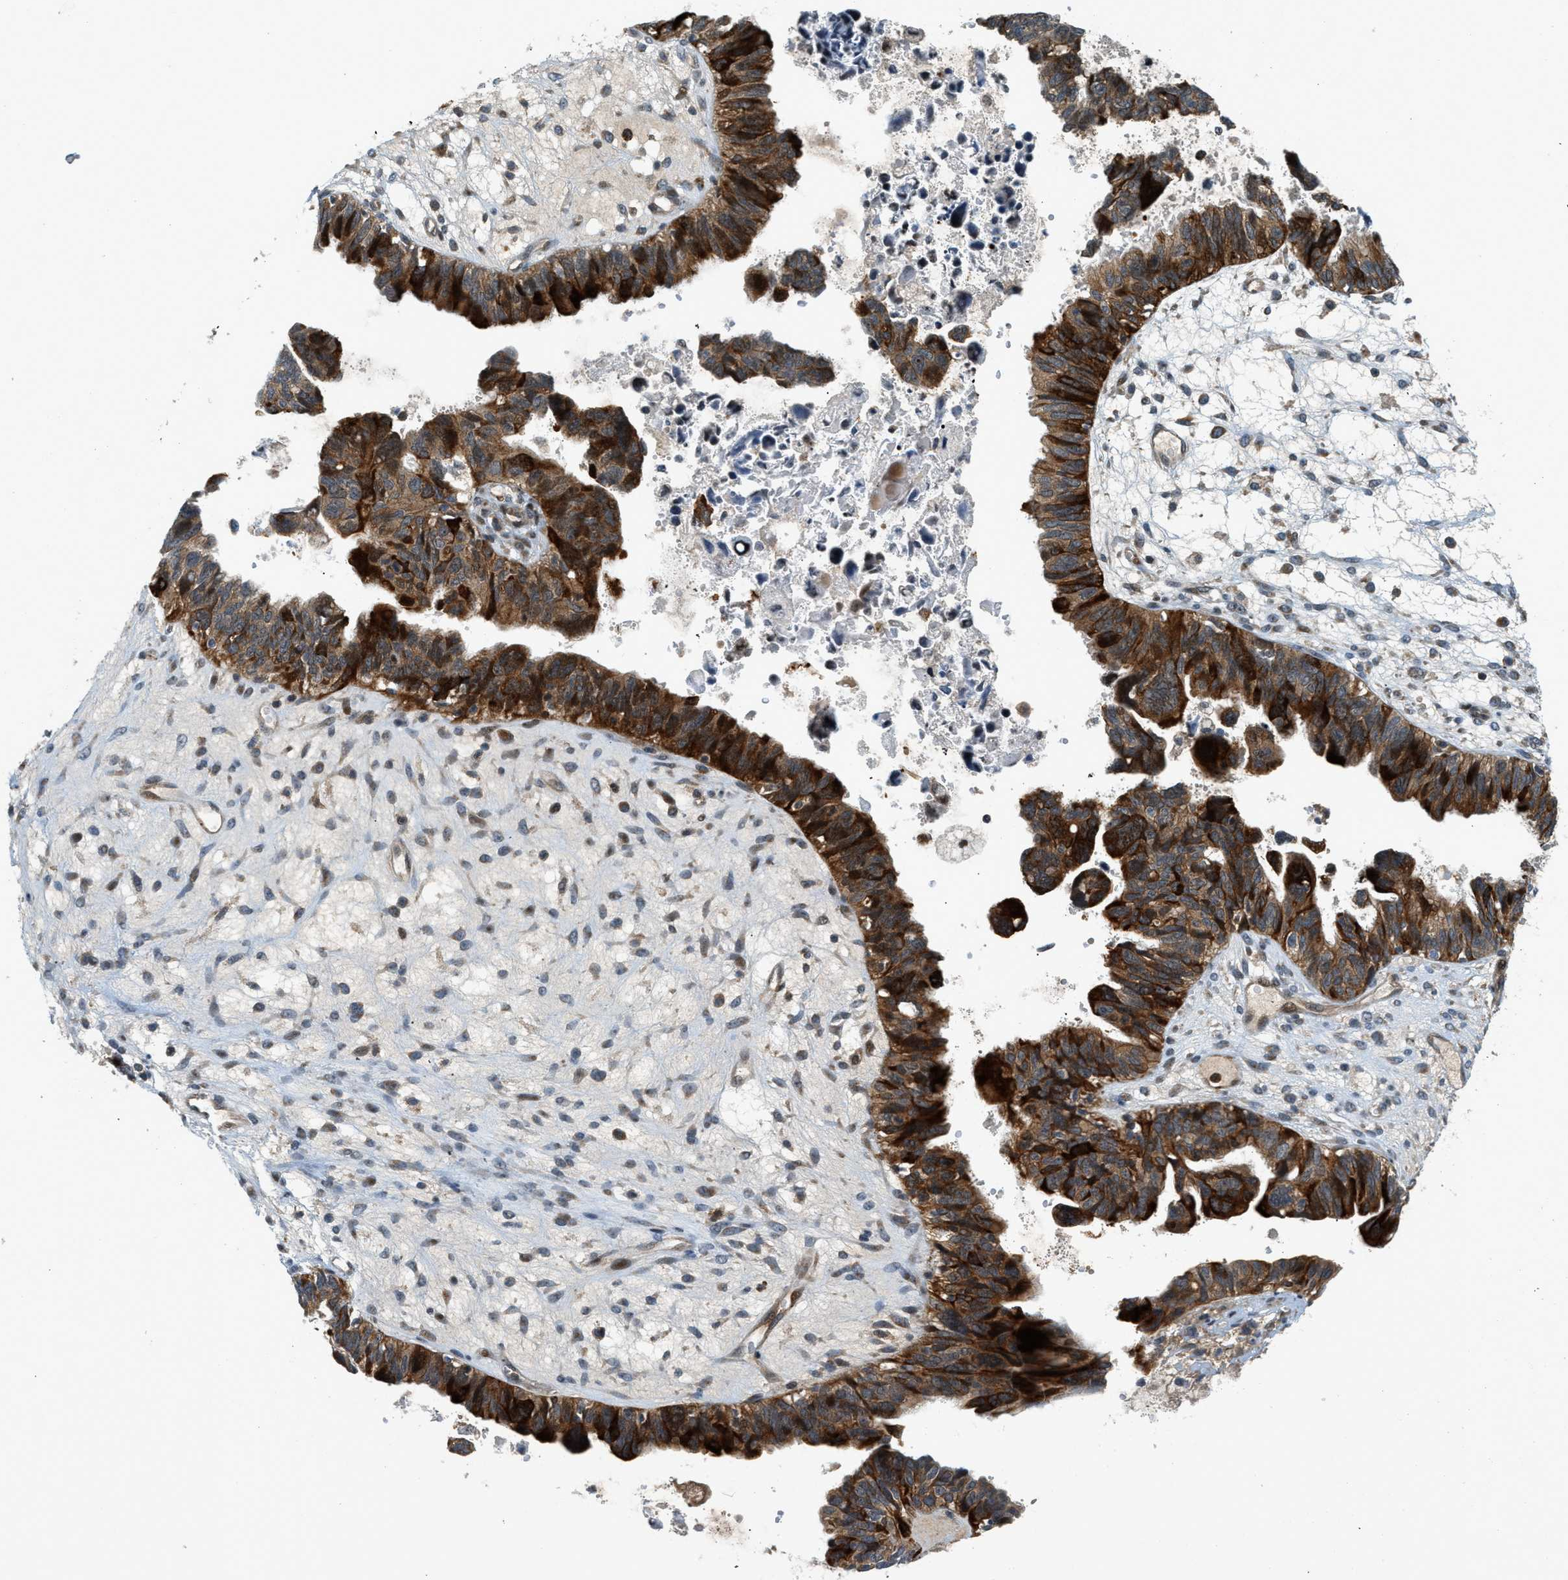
{"staining": {"intensity": "strong", "quantity": ">75%", "location": "cytoplasmic/membranous"}, "tissue": "ovarian cancer", "cell_type": "Tumor cells", "image_type": "cancer", "snomed": [{"axis": "morphology", "description": "Cystadenocarcinoma, serous, NOS"}, {"axis": "topography", "description": "Ovary"}], "caption": "This image exhibits IHC staining of human ovarian serous cystadenocarcinoma, with high strong cytoplasmic/membranous expression in about >75% of tumor cells.", "gene": "TRAPPC14", "patient": {"sex": "female", "age": 79}}